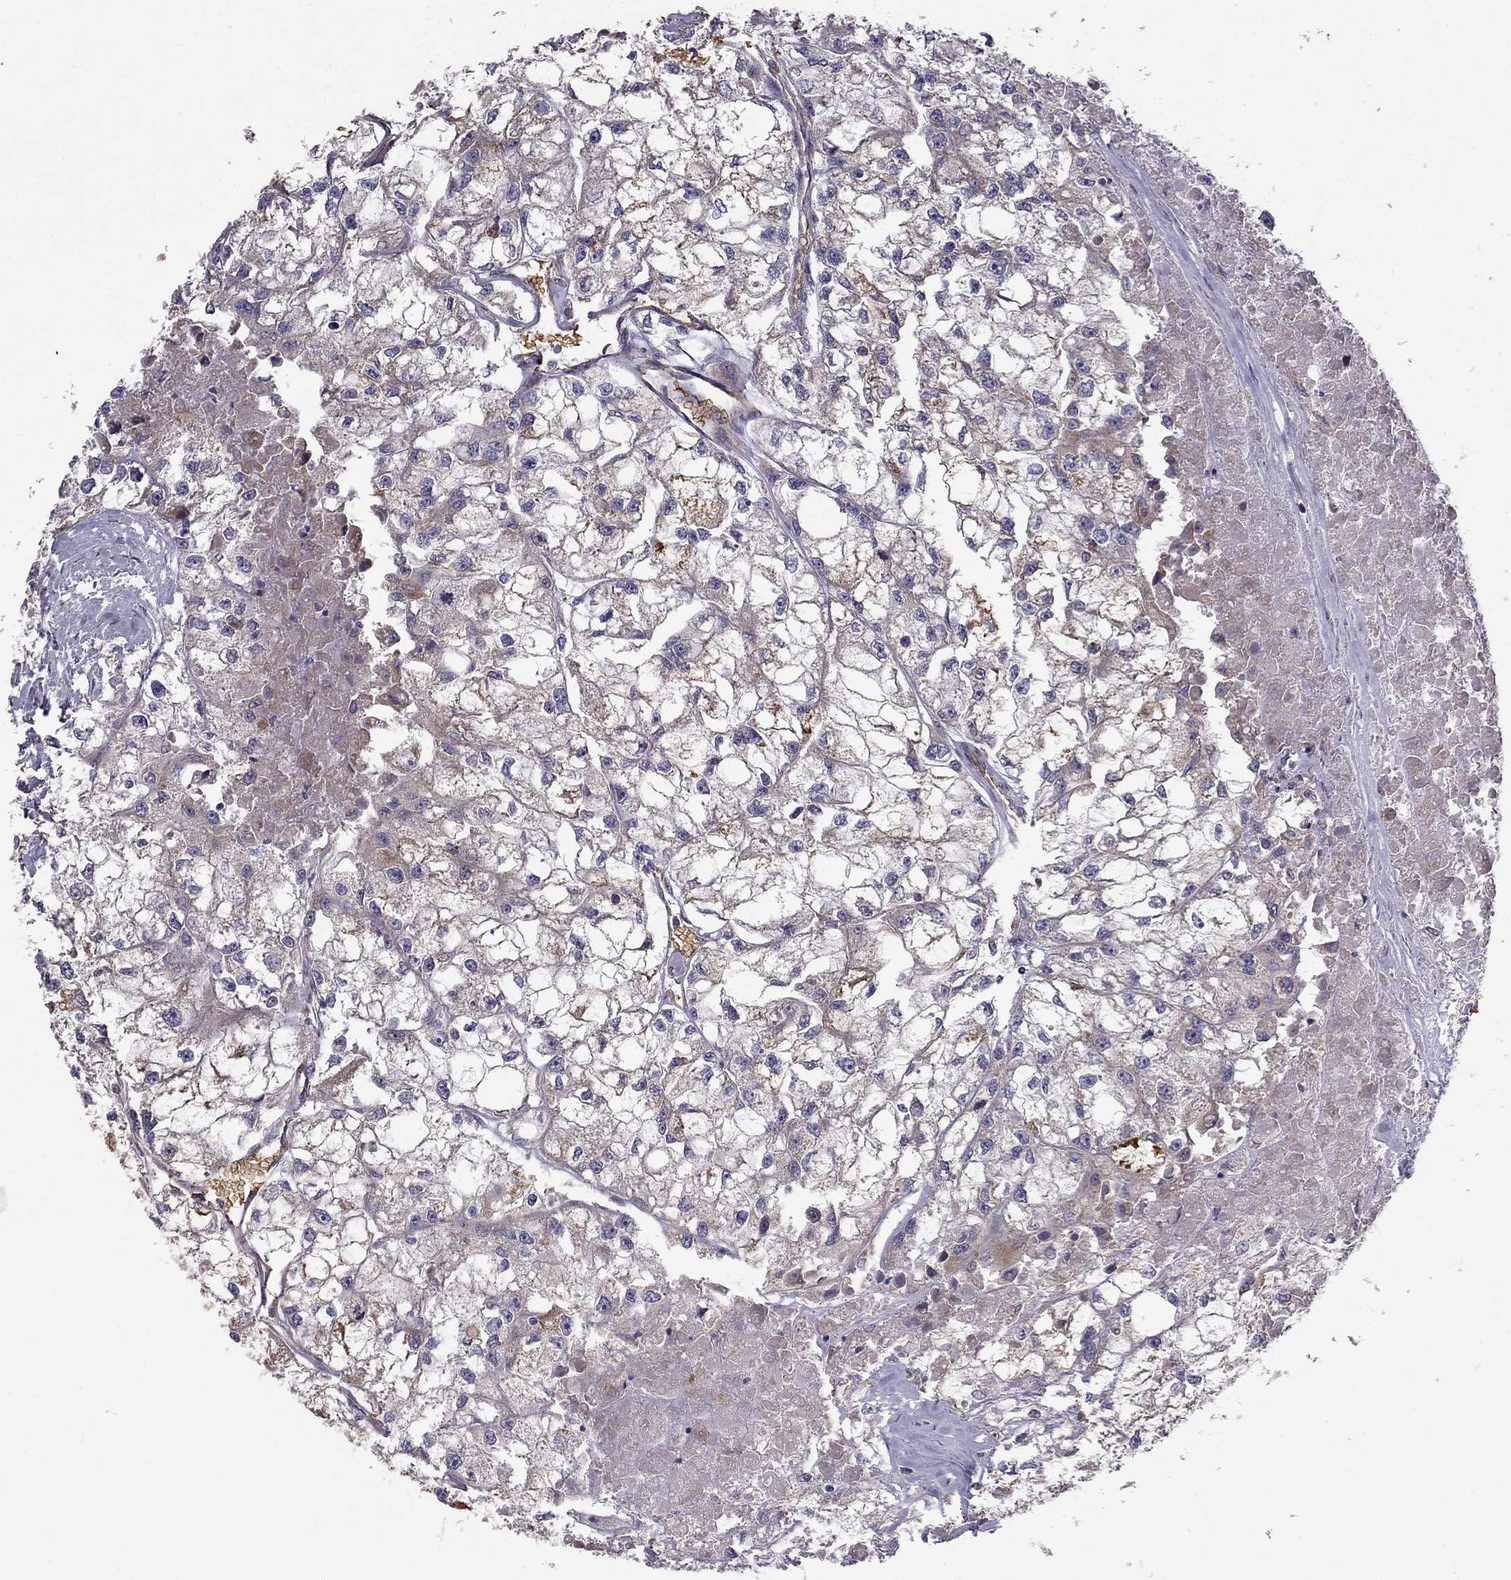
{"staining": {"intensity": "negative", "quantity": "none", "location": "none"}, "tissue": "renal cancer", "cell_type": "Tumor cells", "image_type": "cancer", "snomed": [{"axis": "morphology", "description": "Adenocarcinoma, NOS"}, {"axis": "topography", "description": "Kidney"}], "caption": "There is no significant positivity in tumor cells of renal cancer (adenocarcinoma).", "gene": "B4GALT7", "patient": {"sex": "male", "age": 56}}